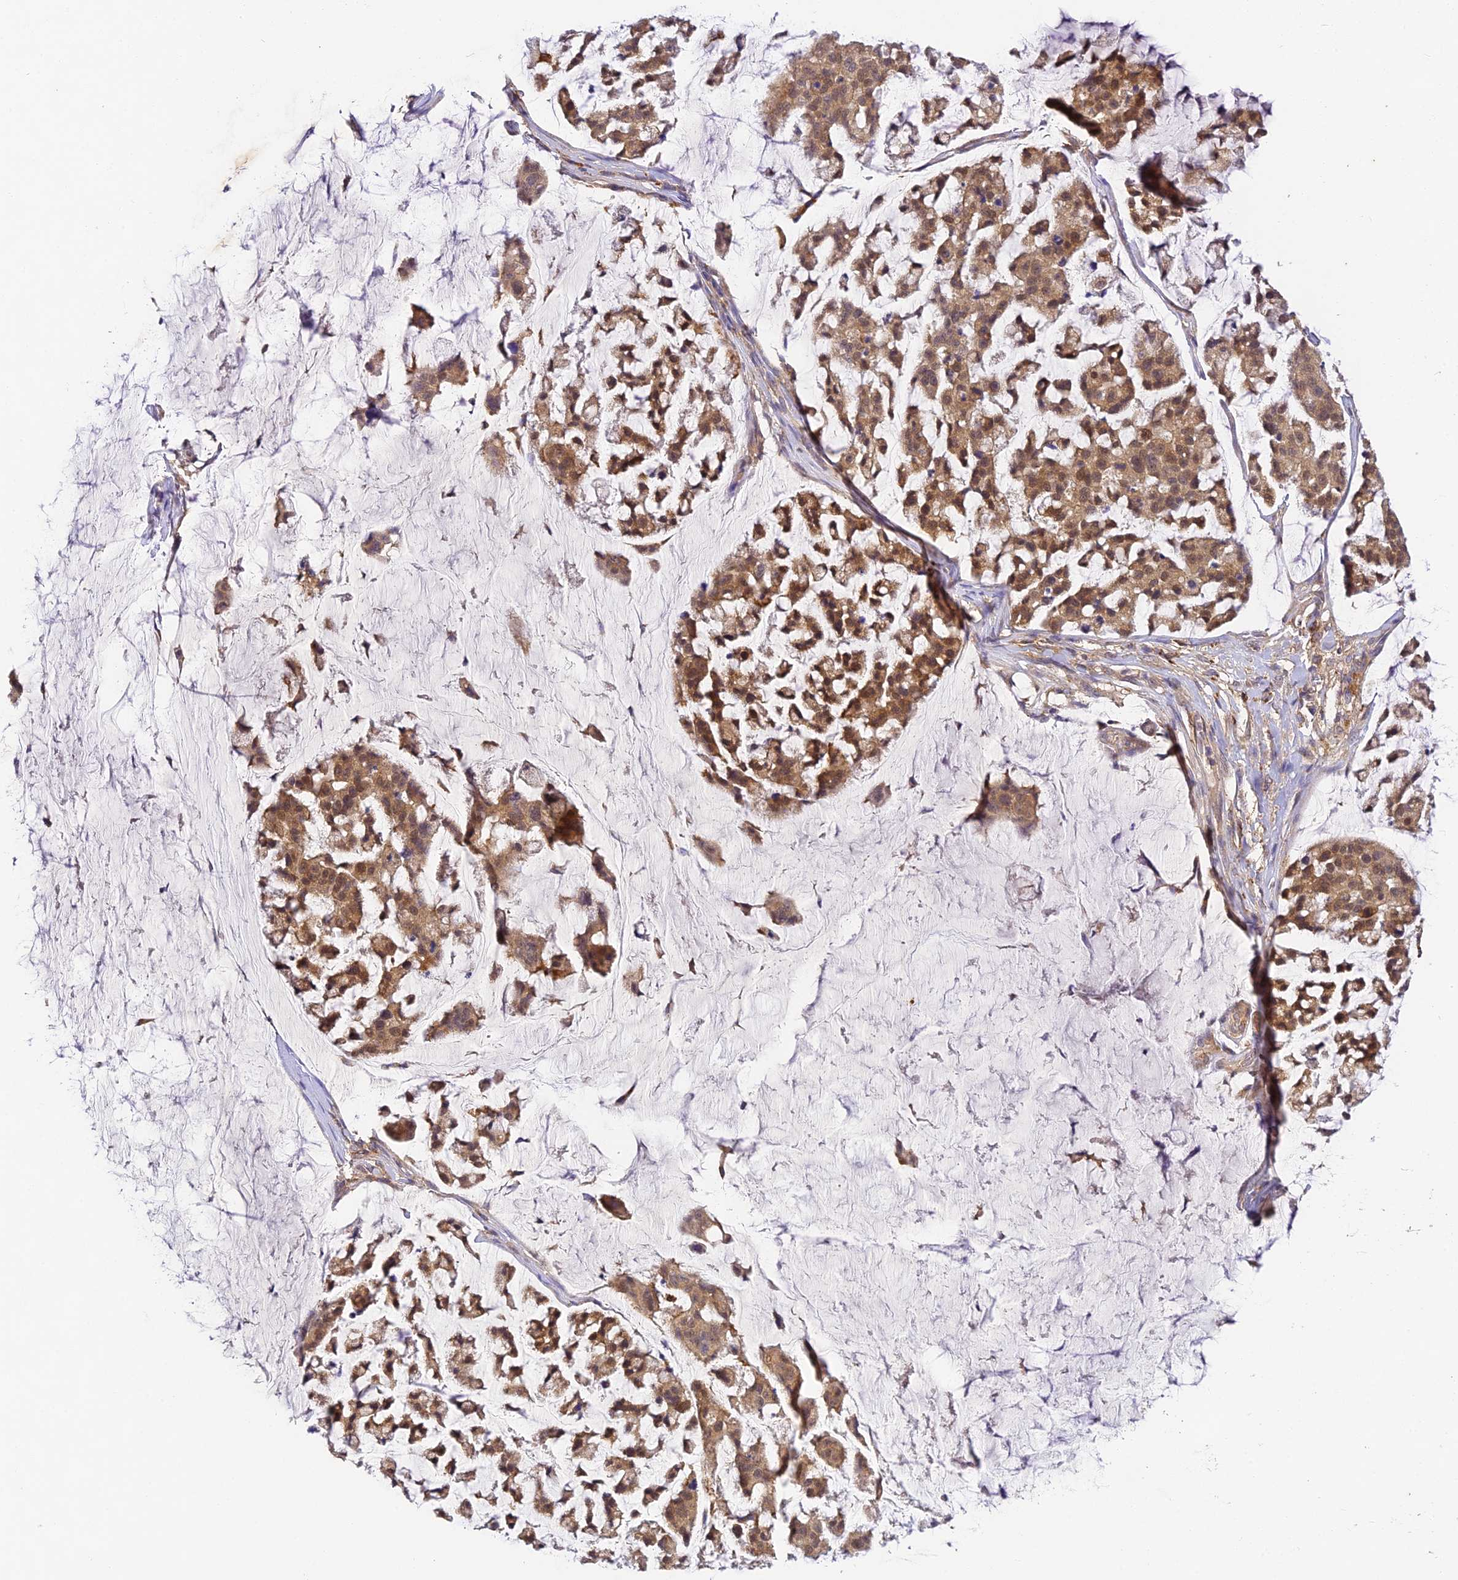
{"staining": {"intensity": "moderate", "quantity": ">75%", "location": "cytoplasmic/membranous"}, "tissue": "stomach cancer", "cell_type": "Tumor cells", "image_type": "cancer", "snomed": [{"axis": "morphology", "description": "Adenocarcinoma, NOS"}, {"axis": "topography", "description": "Stomach, lower"}], "caption": "High-power microscopy captured an immunohistochemistry (IHC) micrograph of stomach cancer, revealing moderate cytoplasmic/membranous expression in about >75% of tumor cells.", "gene": "YAE1", "patient": {"sex": "male", "age": 67}}